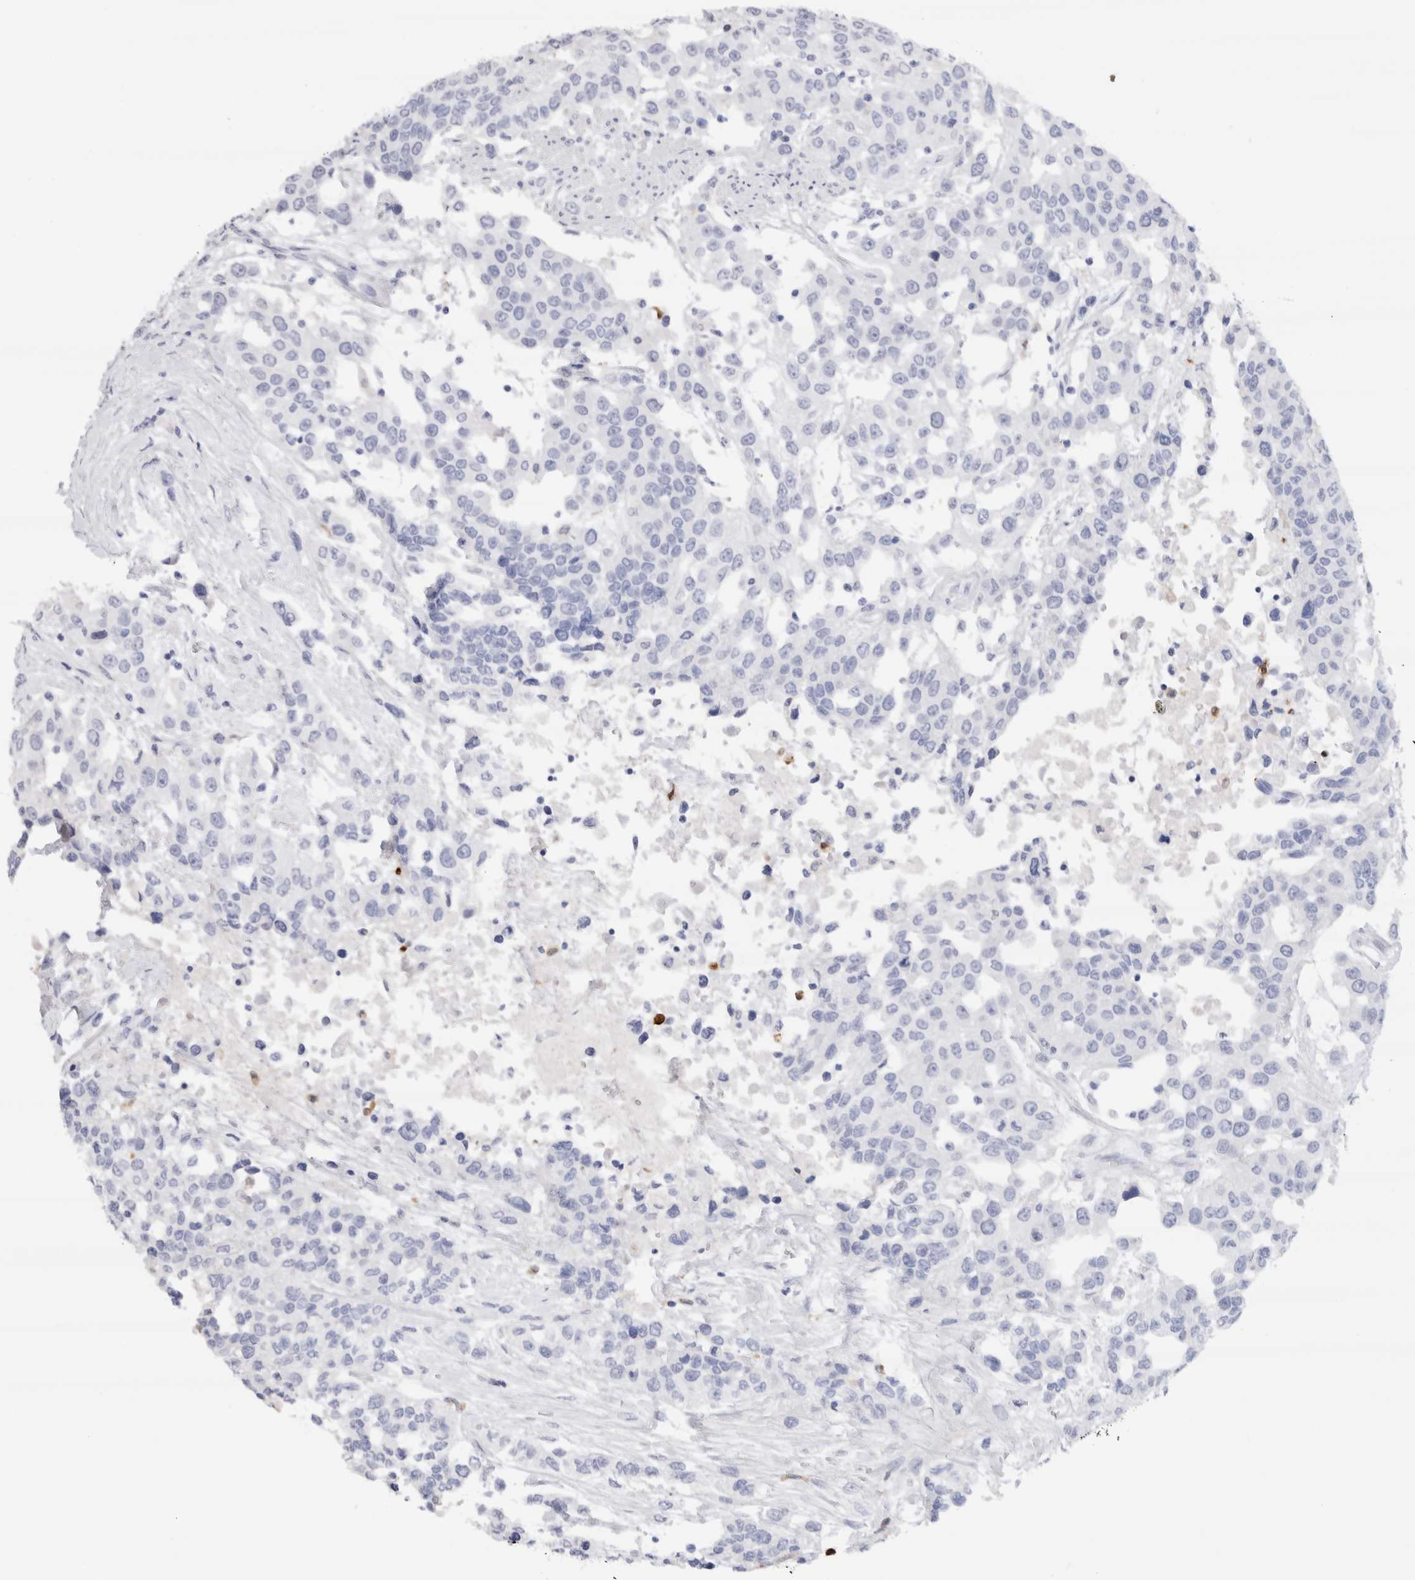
{"staining": {"intensity": "negative", "quantity": "none", "location": "none"}, "tissue": "urothelial cancer", "cell_type": "Tumor cells", "image_type": "cancer", "snomed": [{"axis": "morphology", "description": "Urothelial carcinoma, High grade"}, {"axis": "topography", "description": "Urinary bladder"}], "caption": "IHC of urothelial carcinoma (high-grade) exhibits no expression in tumor cells. (DAB IHC, high magnification).", "gene": "SLC10A5", "patient": {"sex": "female", "age": 80}}